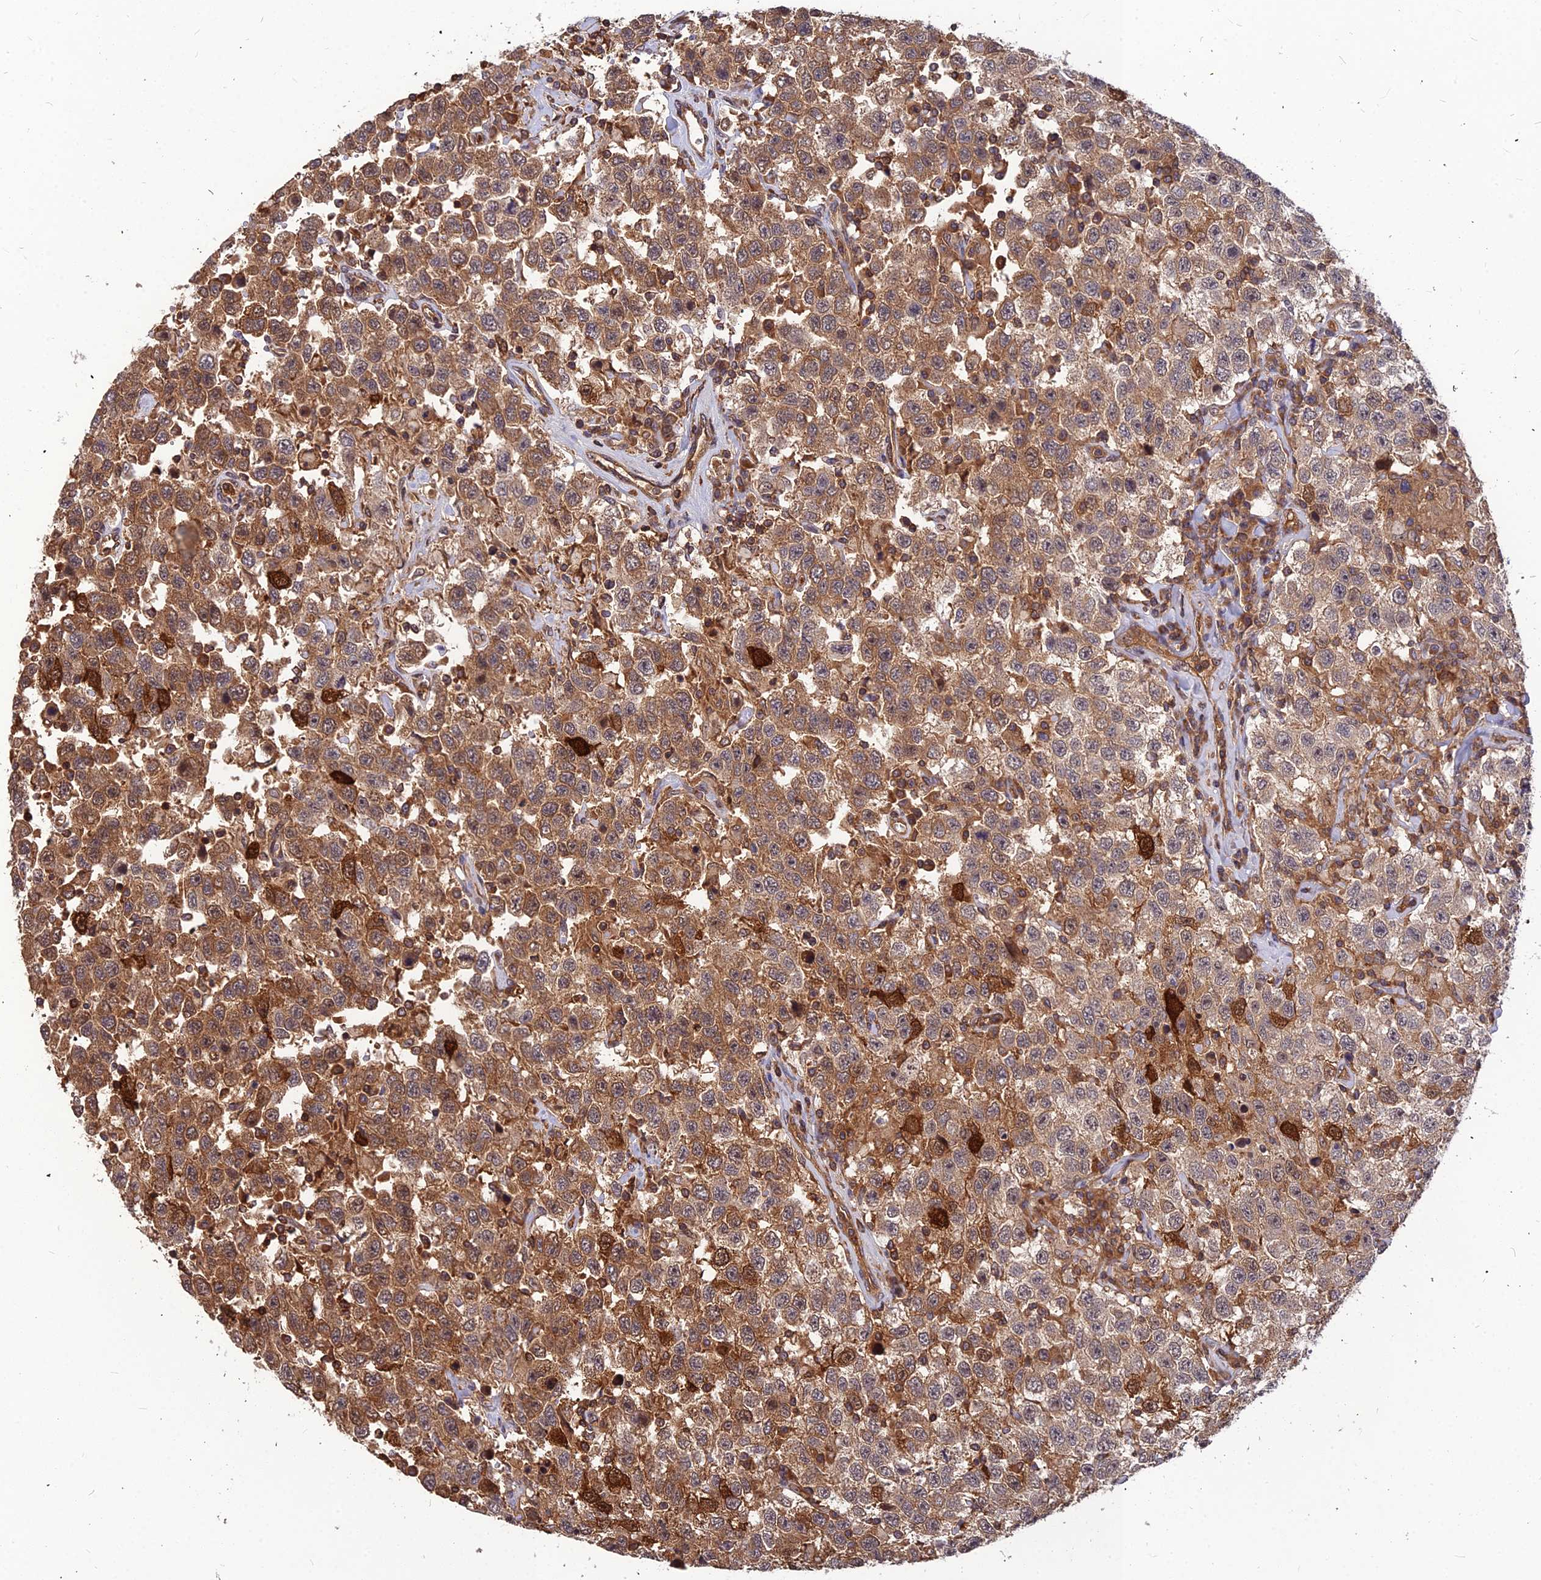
{"staining": {"intensity": "moderate", "quantity": "25%-75%", "location": "cytoplasmic/membranous"}, "tissue": "testis cancer", "cell_type": "Tumor cells", "image_type": "cancer", "snomed": [{"axis": "morphology", "description": "Seminoma, NOS"}, {"axis": "topography", "description": "Testis"}], "caption": "Protein staining of testis seminoma tissue shows moderate cytoplasmic/membranous staining in about 25%-75% of tumor cells.", "gene": "ZNF467", "patient": {"sex": "male", "age": 41}}